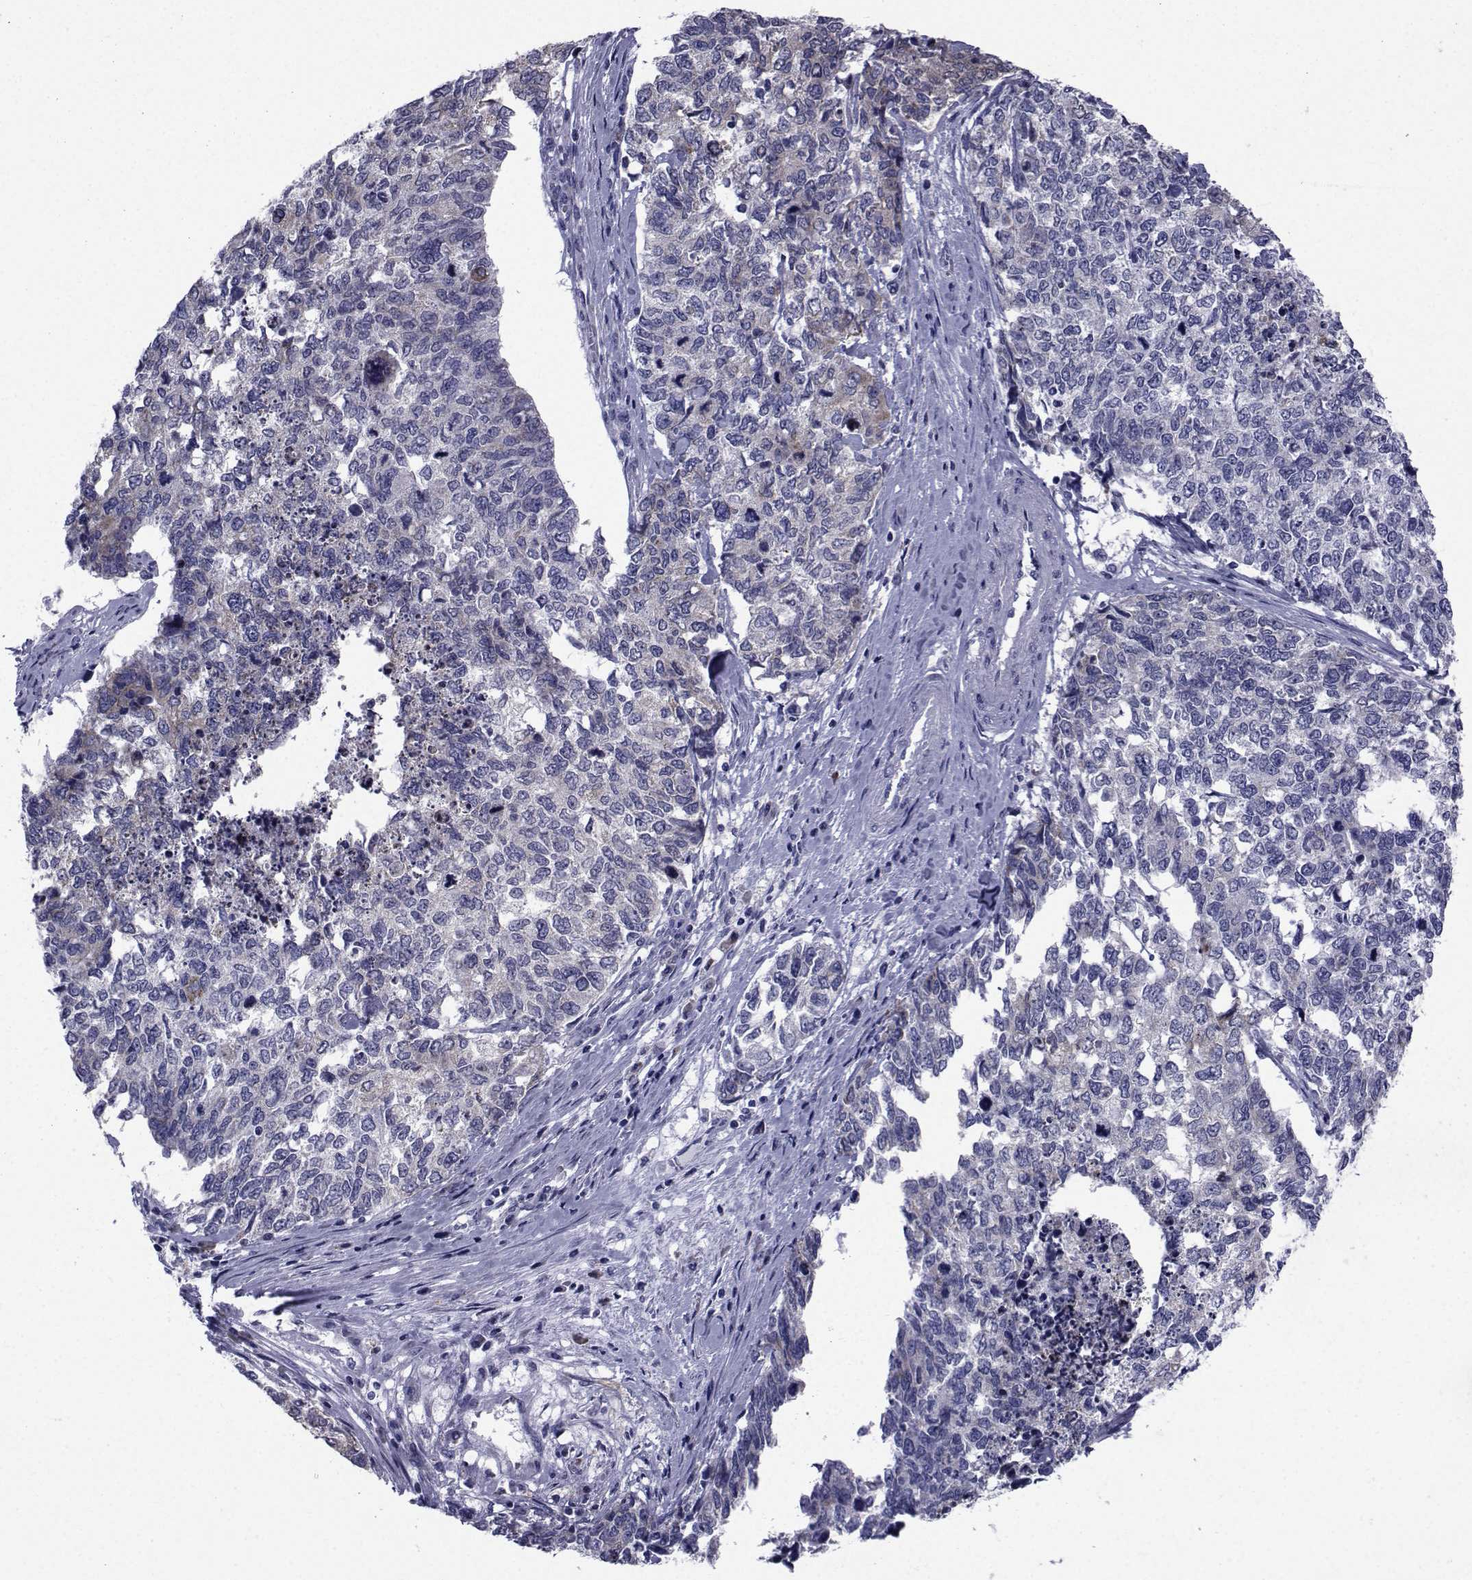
{"staining": {"intensity": "weak", "quantity": "<25%", "location": "cytoplasmic/membranous"}, "tissue": "cervical cancer", "cell_type": "Tumor cells", "image_type": "cancer", "snomed": [{"axis": "morphology", "description": "Squamous cell carcinoma, NOS"}, {"axis": "topography", "description": "Cervix"}], "caption": "The micrograph reveals no significant positivity in tumor cells of cervical cancer (squamous cell carcinoma).", "gene": "ROPN1", "patient": {"sex": "female", "age": 63}}